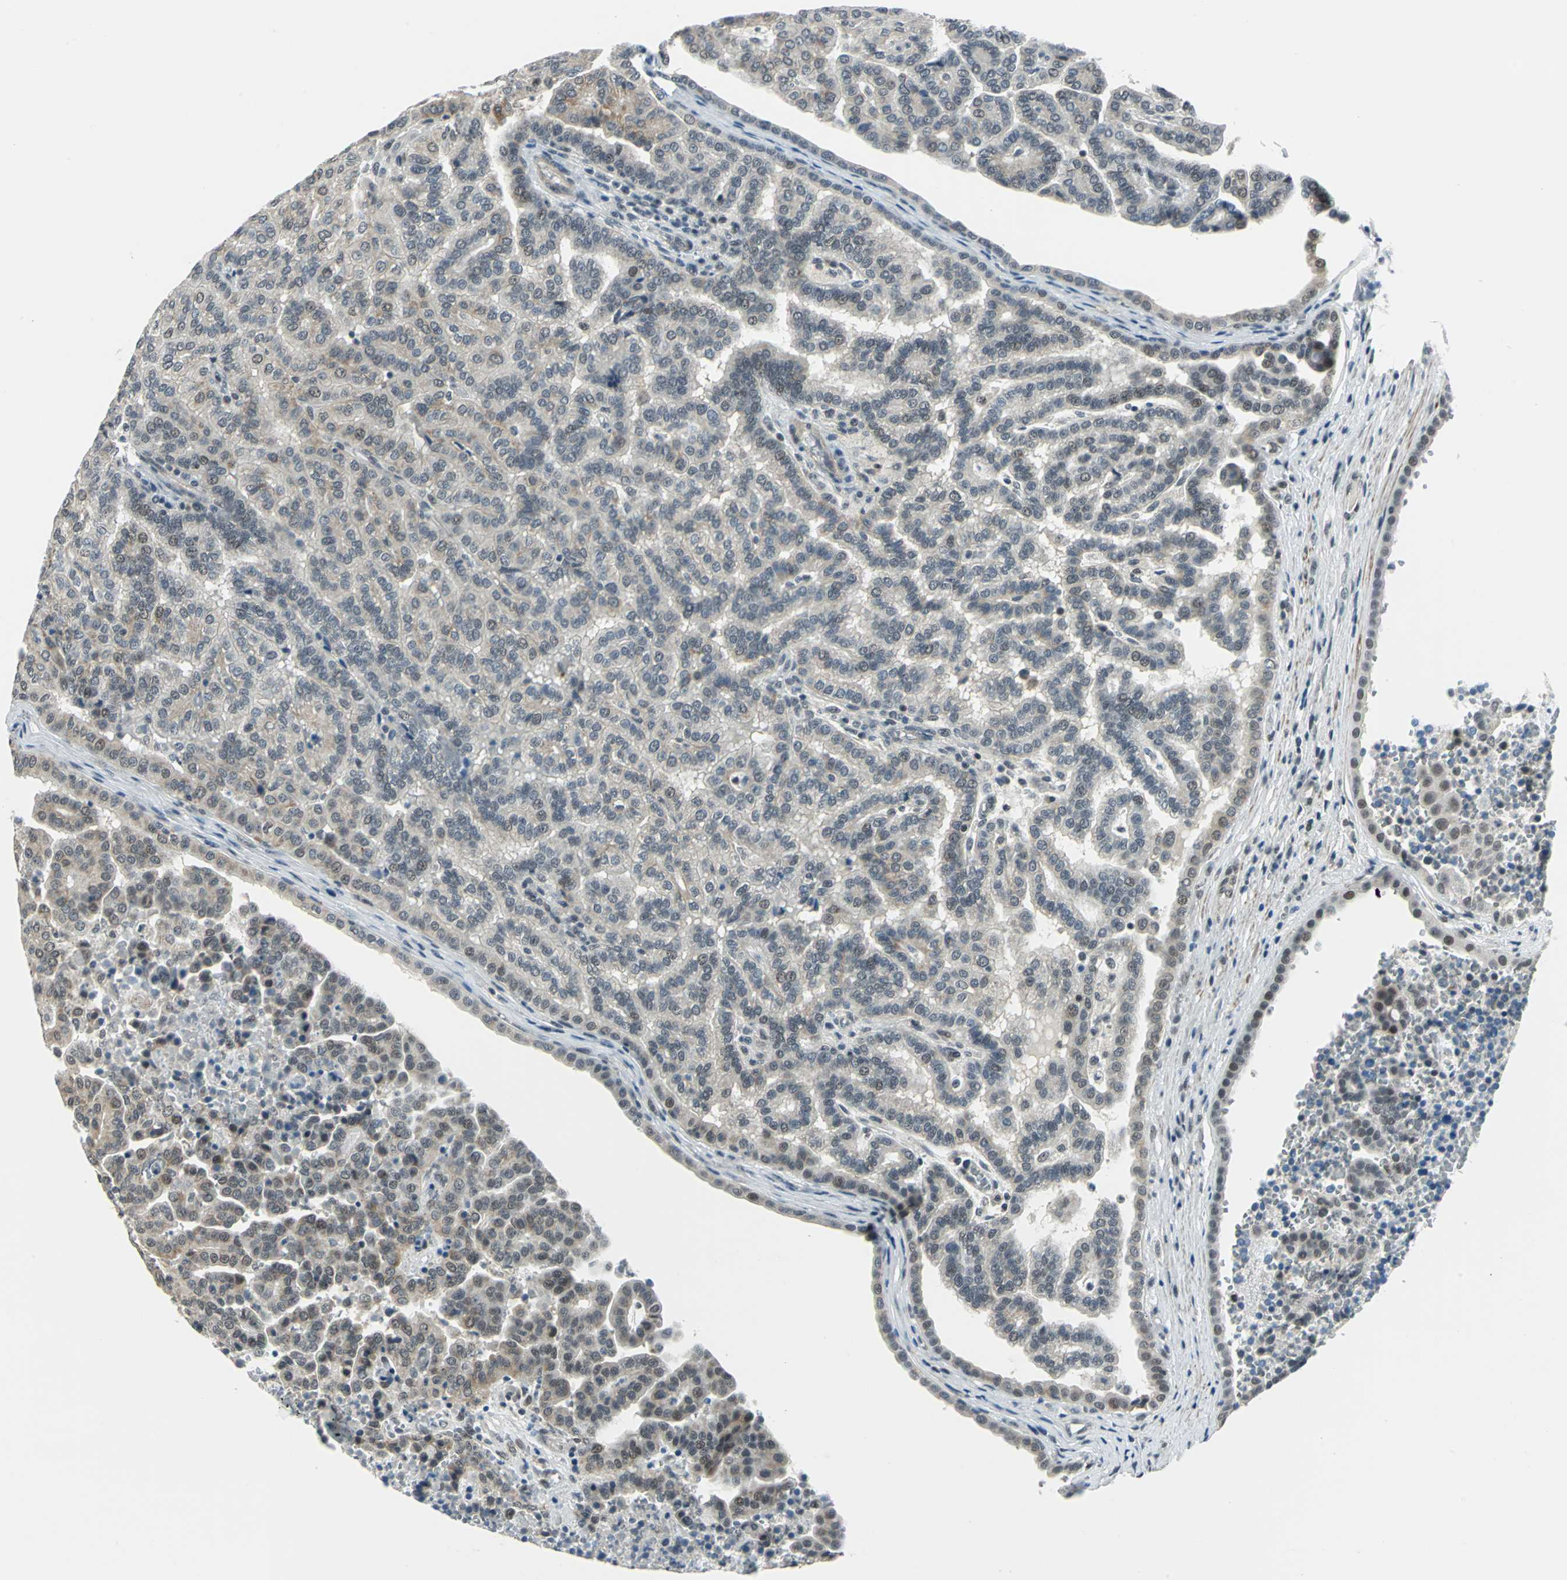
{"staining": {"intensity": "weak", "quantity": "25%-75%", "location": "cytoplasmic/membranous,nuclear"}, "tissue": "renal cancer", "cell_type": "Tumor cells", "image_type": "cancer", "snomed": [{"axis": "morphology", "description": "Adenocarcinoma, NOS"}, {"axis": "topography", "description": "Kidney"}], "caption": "Renal cancer (adenocarcinoma) stained for a protein (brown) exhibits weak cytoplasmic/membranous and nuclear positive expression in about 25%-75% of tumor cells.", "gene": "MTA1", "patient": {"sex": "male", "age": 61}}